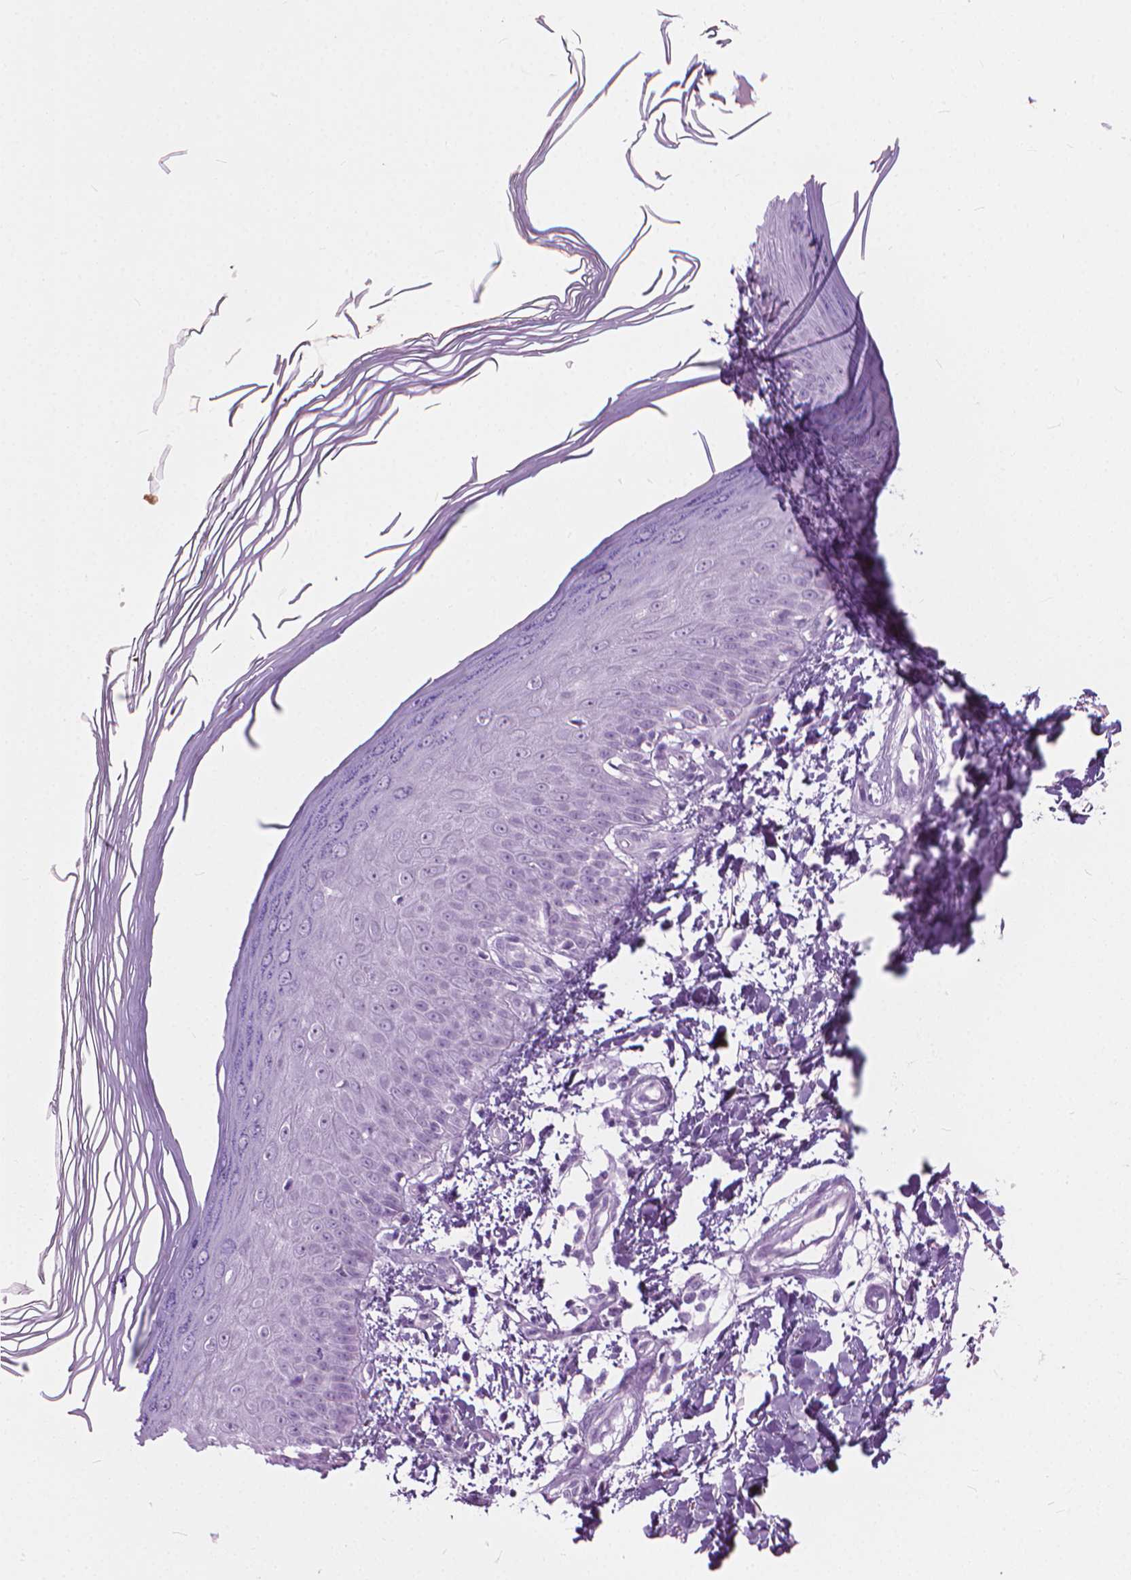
{"staining": {"intensity": "negative", "quantity": "none", "location": "none"}, "tissue": "skin", "cell_type": "Fibroblasts", "image_type": "normal", "snomed": [{"axis": "morphology", "description": "Normal tissue, NOS"}, {"axis": "topography", "description": "Skin"}], "caption": "Immunohistochemistry of benign skin exhibits no positivity in fibroblasts.", "gene": "HTR2B", "patient": {"sex": "female", "age": 62}}